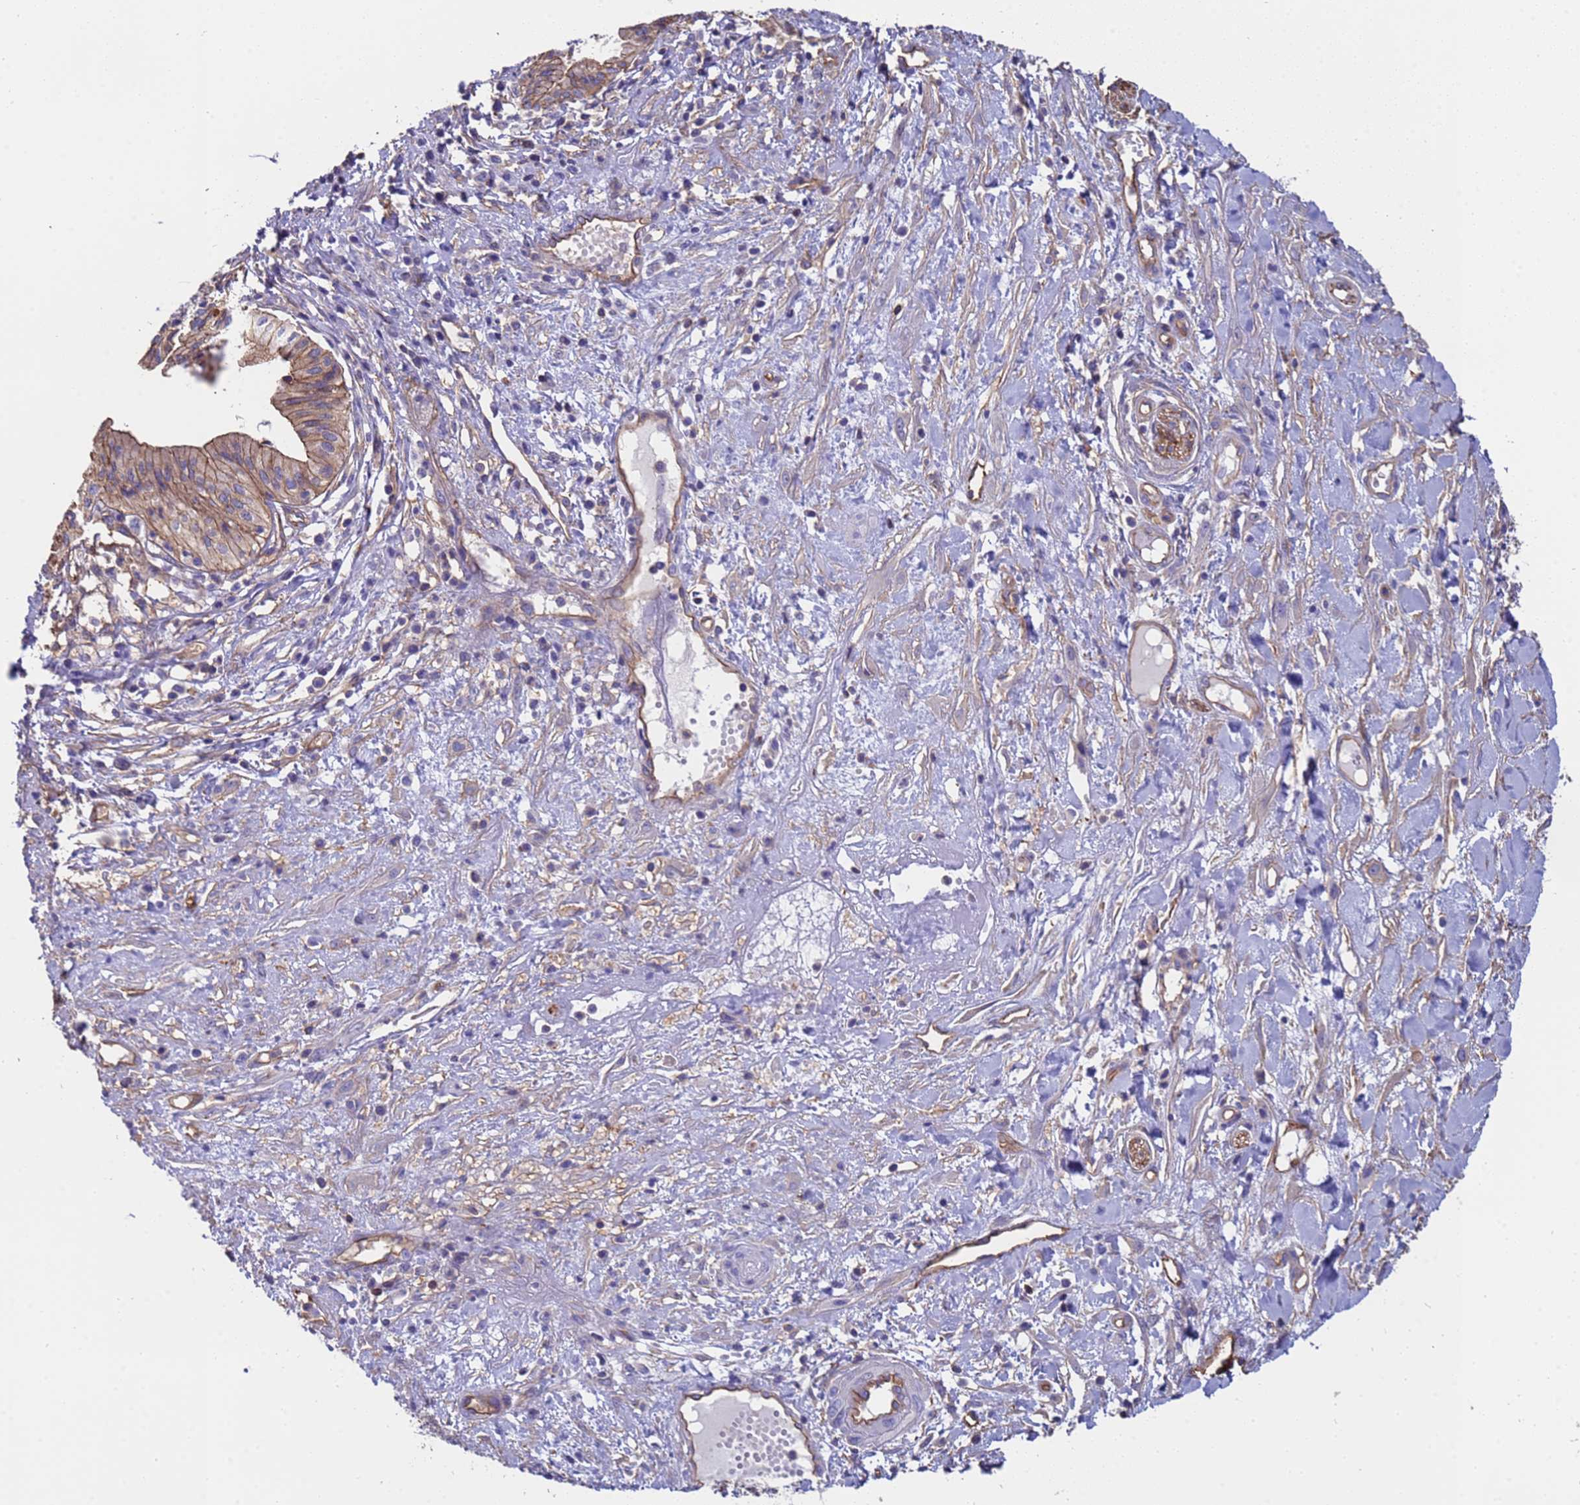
{"staining": {"intensity": "moderate", "quantity": ">75%", "location": "cytoplasmic/membranous"}, "tissue": "pancreatic cancer", "cell_type": "Tumor cells", "image_type": "cancer", "snomed": [{"axis": "morphology", "description": "Adenocarcinoma, NOS"}, {"axis": "topography", "description": "Pancreas"}], "caption": "The histopathology image demonstrates immunohistochemical staining of pancreatic cancer. There is moderate cytoplasmic/membranous expression is appreciated in about >75% of tumor cells. The protein of interest is shown in brown color, while the nuclei are stained blue.", "gene": "ZNF248", "patient": {"sex": "female", "age": 50}}